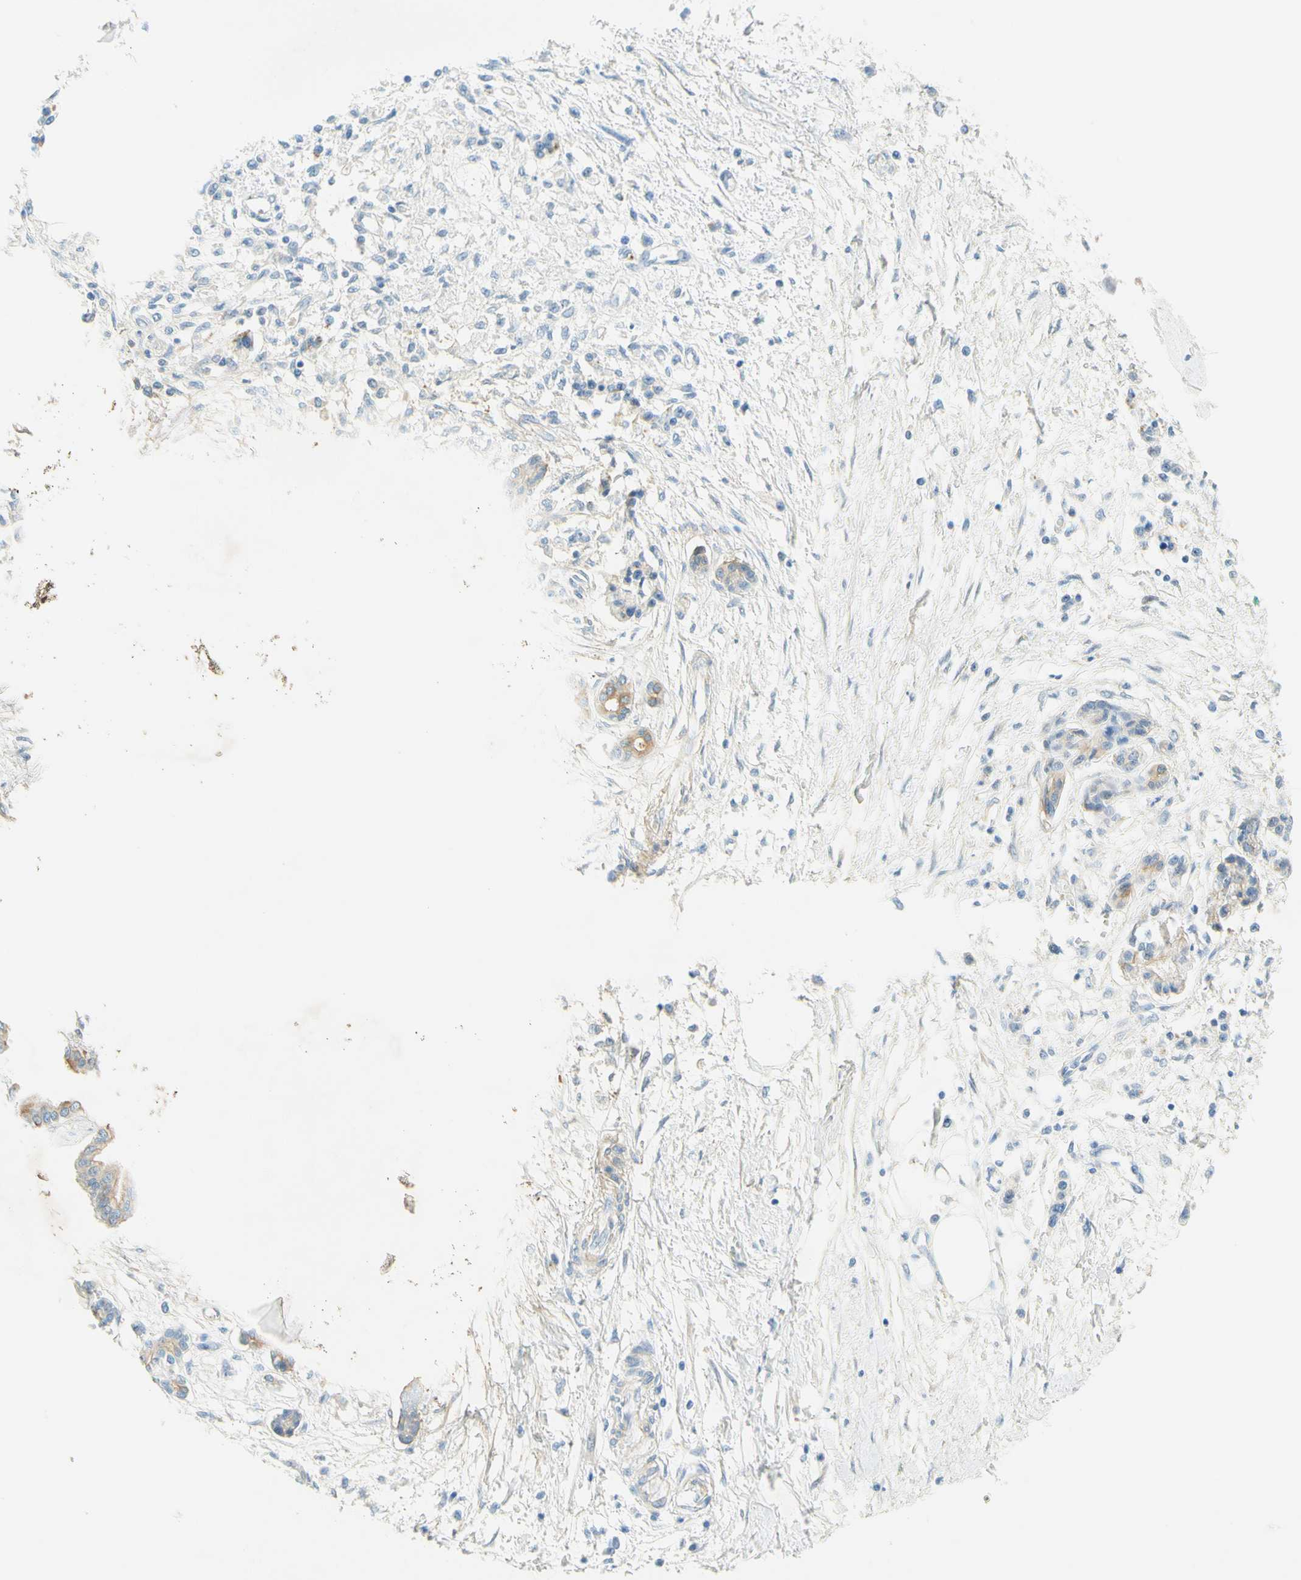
{"staining": {"intensity": "moderate", "quantity": "25%-75%", "location": "cytoplasmic/membranous"}, "tissue": "pancreatic cancer", "cell_type": "Tumor cells", "image_type": "cancer", "snomed": [{"axis": "morphology", "description": "Adenocarcinoma, NOS"}, {"axis": "topography", "description": "Pancreas"}], "caption": "Pancreatic cancer stained with DAB (3,3'-diaminobenzidine) immunohistochemistry demonstrates medium levels of moderate cytoplasmic/membranous expression in approximately 25%-75% of tumor cells.", "gene": "ENTREP2", "patient": {"sex": "male", "age": 56}}